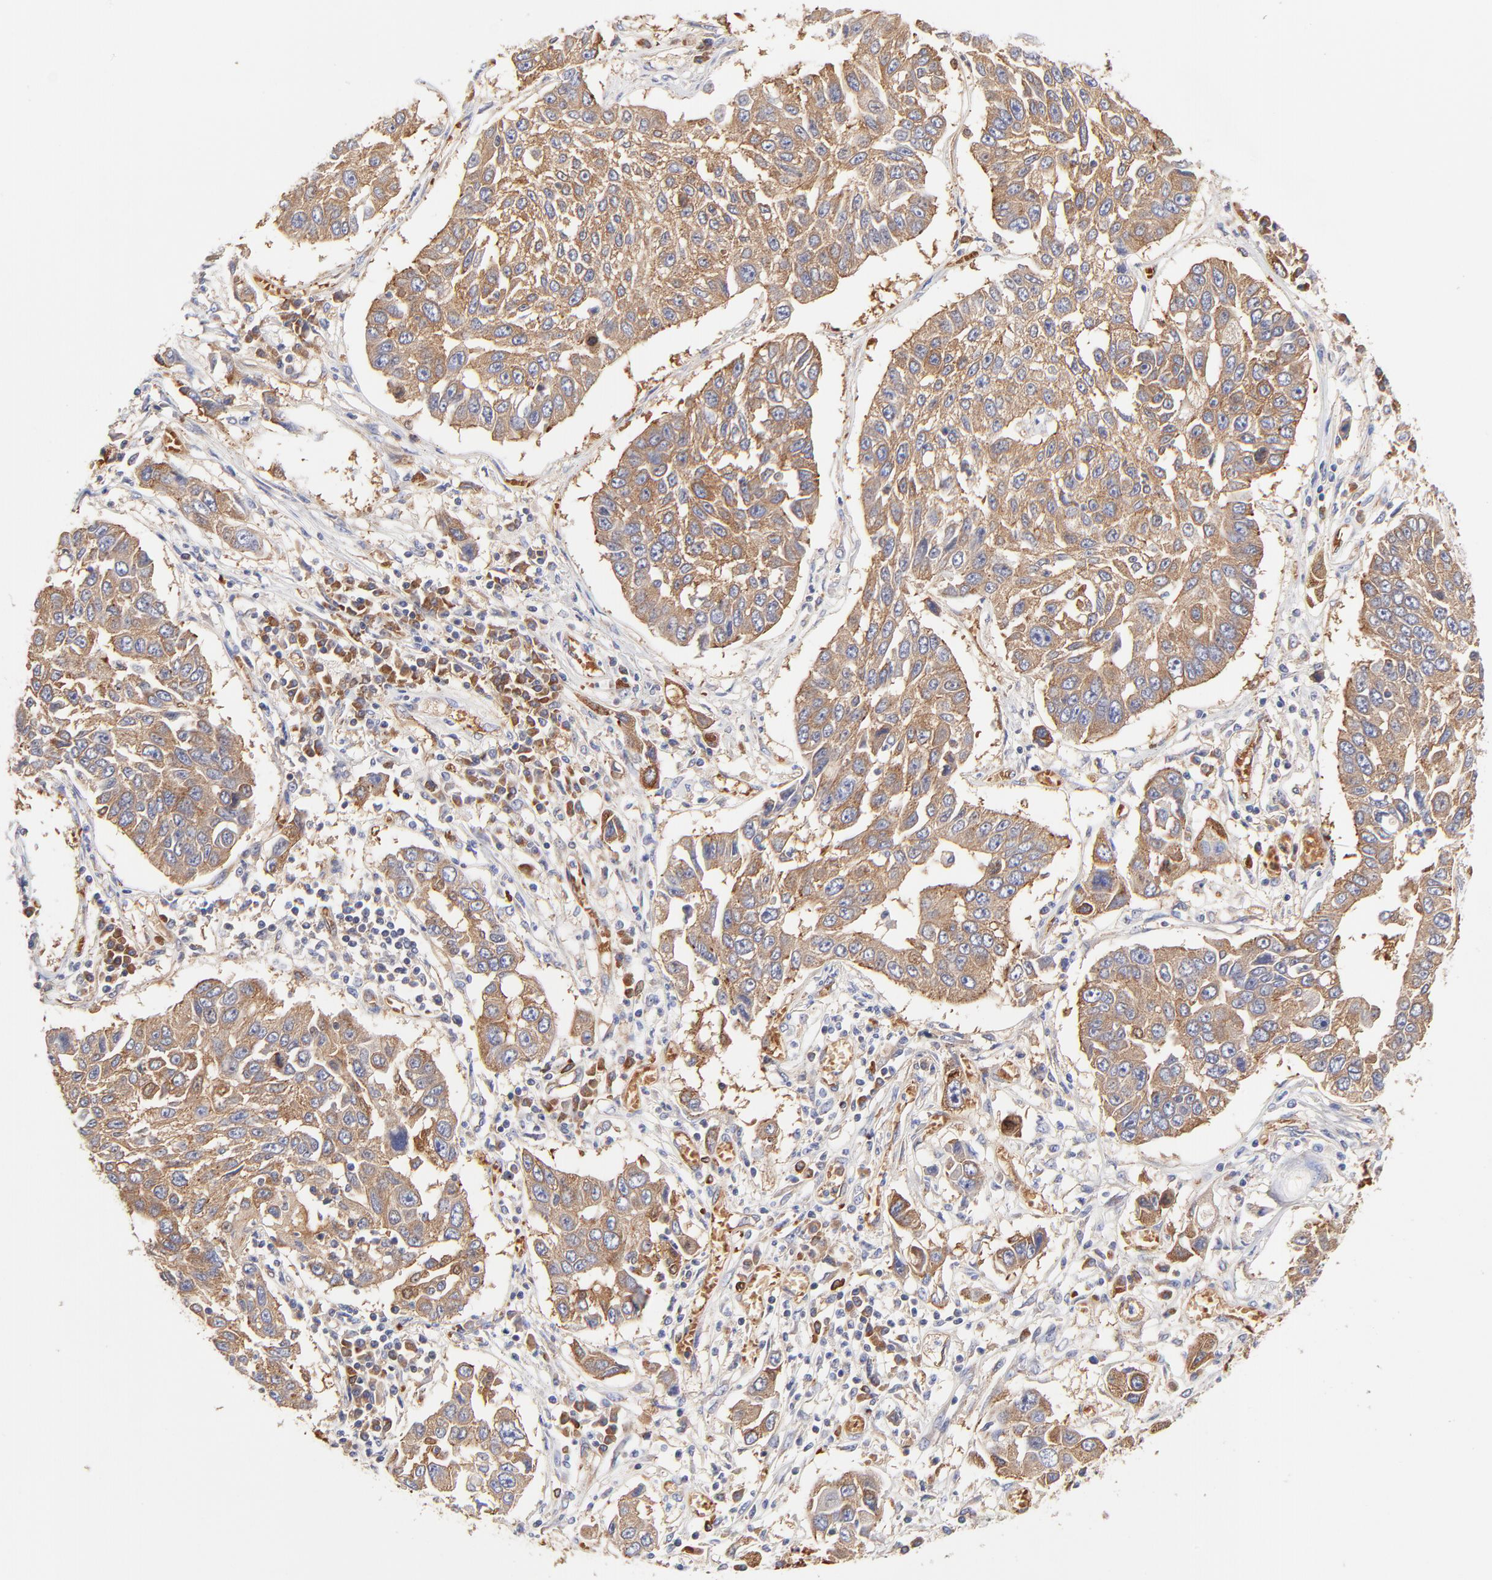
{"staining": {"intensity": "moderate", "quantity": ">75%", "location": "cytoplasmic/membranous"}, "tissue": "lung cancer", "cell_type": "Tumor cells", "image_type": "cancer", "snomed": [{"axis": "morphology", "description": "Squamous cell carcinoma, NOS"}, {"axis": "topography", "description": "Lung"}], "caption": "Immunohistochemical staining of human squamous cell carcinoma (lung) shows medium levels of moderate cytoplasmic/membranous staining in about >75% of tumor cells.", "gene": "CD2AP", "patient": {"sex": "male", "age": 71}}